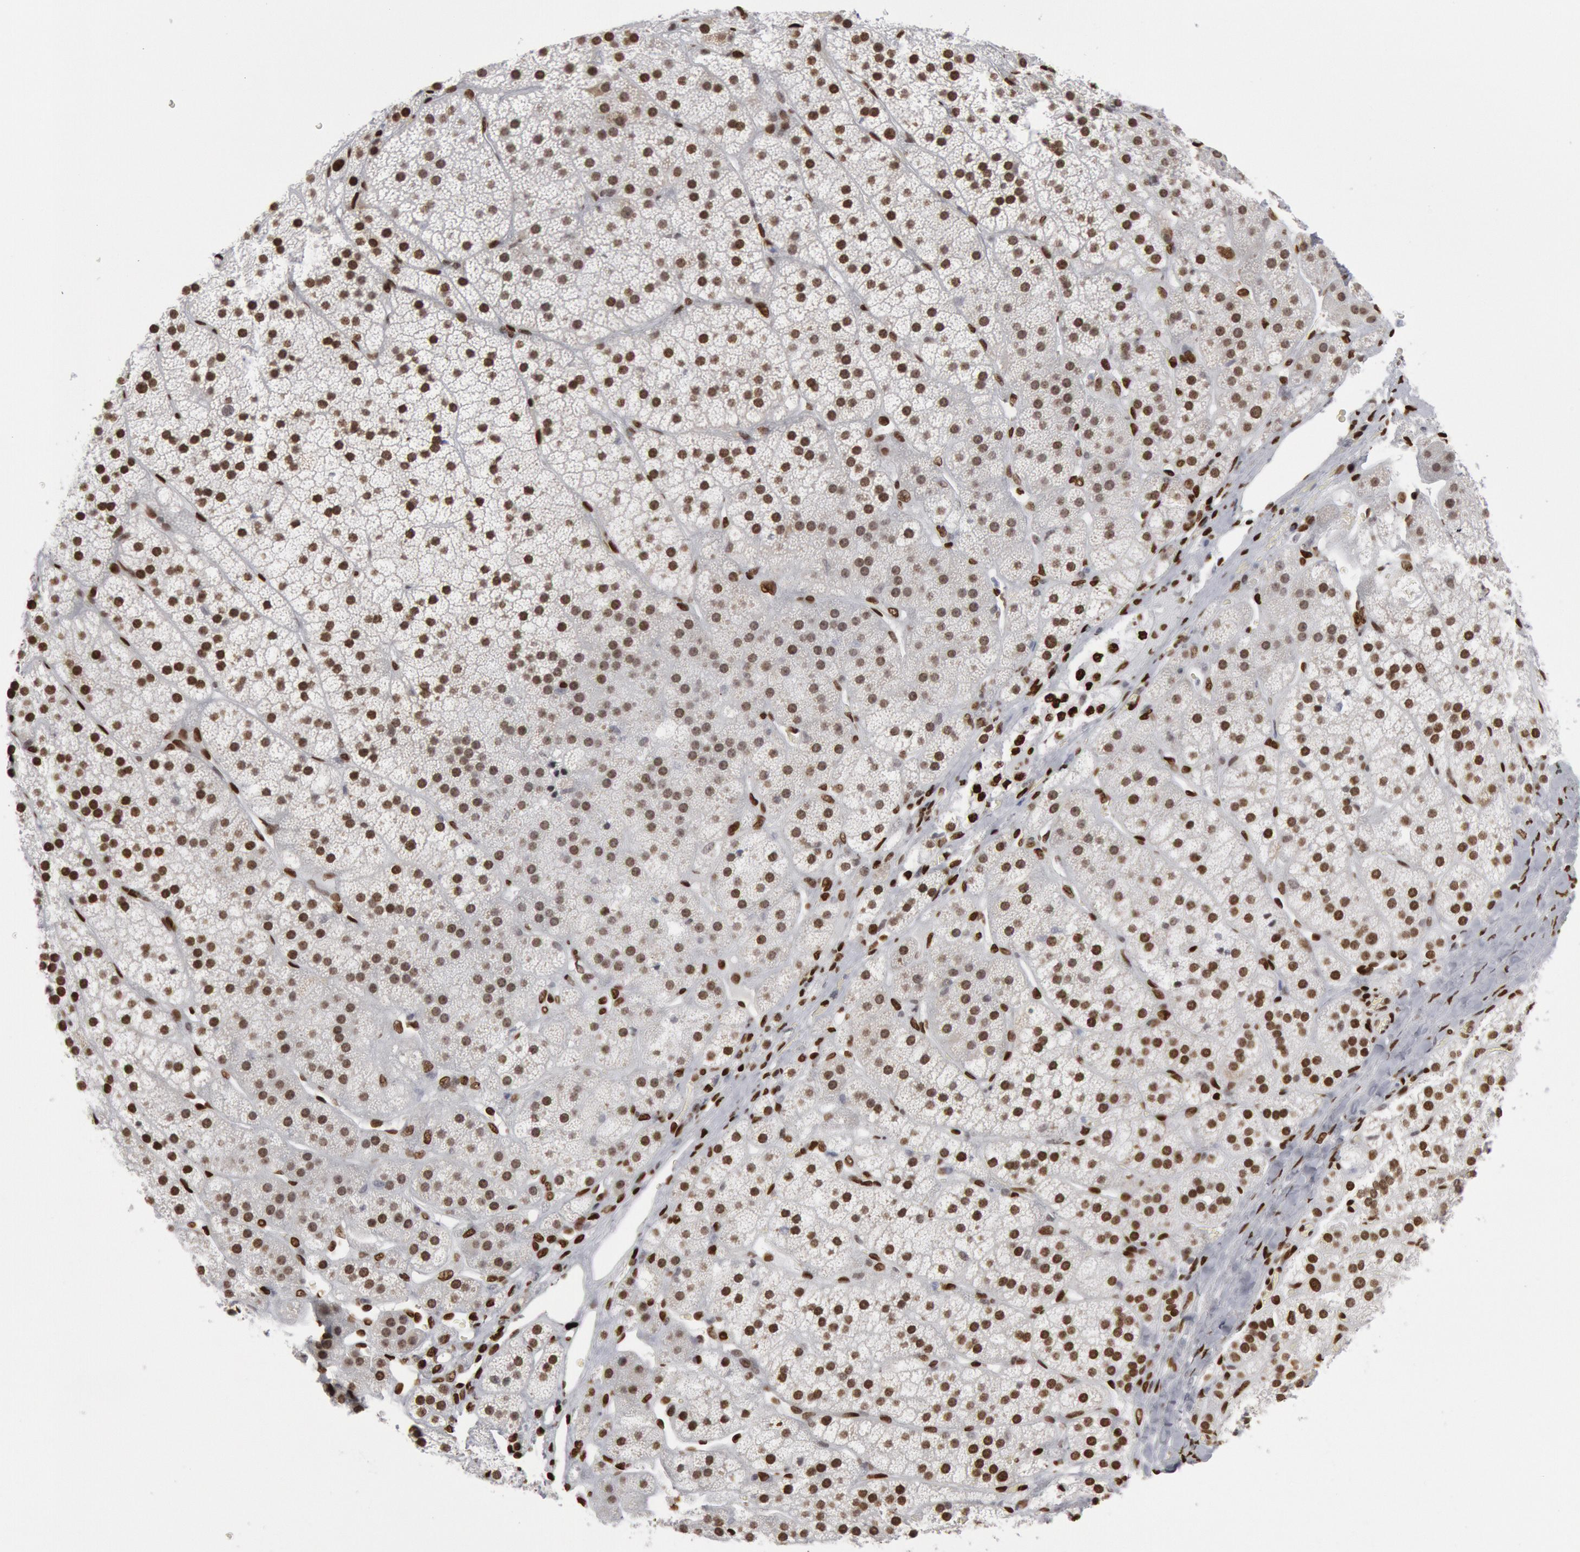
{"staining": {"intensity": "weak", "quantity": ">75%", "location": "nuclear"}, "tissue": "adrenal gland", "cell_type": "Glandular cells", "image_type": "normal", "snomed": [{"axis": "morphology", "description": "Normal tissue, NOS"}, {"axis": "topography", "description": "Adrenal gland"}], "caption": "This micrograph exhibits normal adrenal gland stained with immunohistochemistry (IHC) to label a protein in brown. The nuclear of glandular cells show weak positivity for the protein. Nuclei are counter-stained blue.", "gene": "MECP2", "patient": {"sex": "female", "age": 44}}